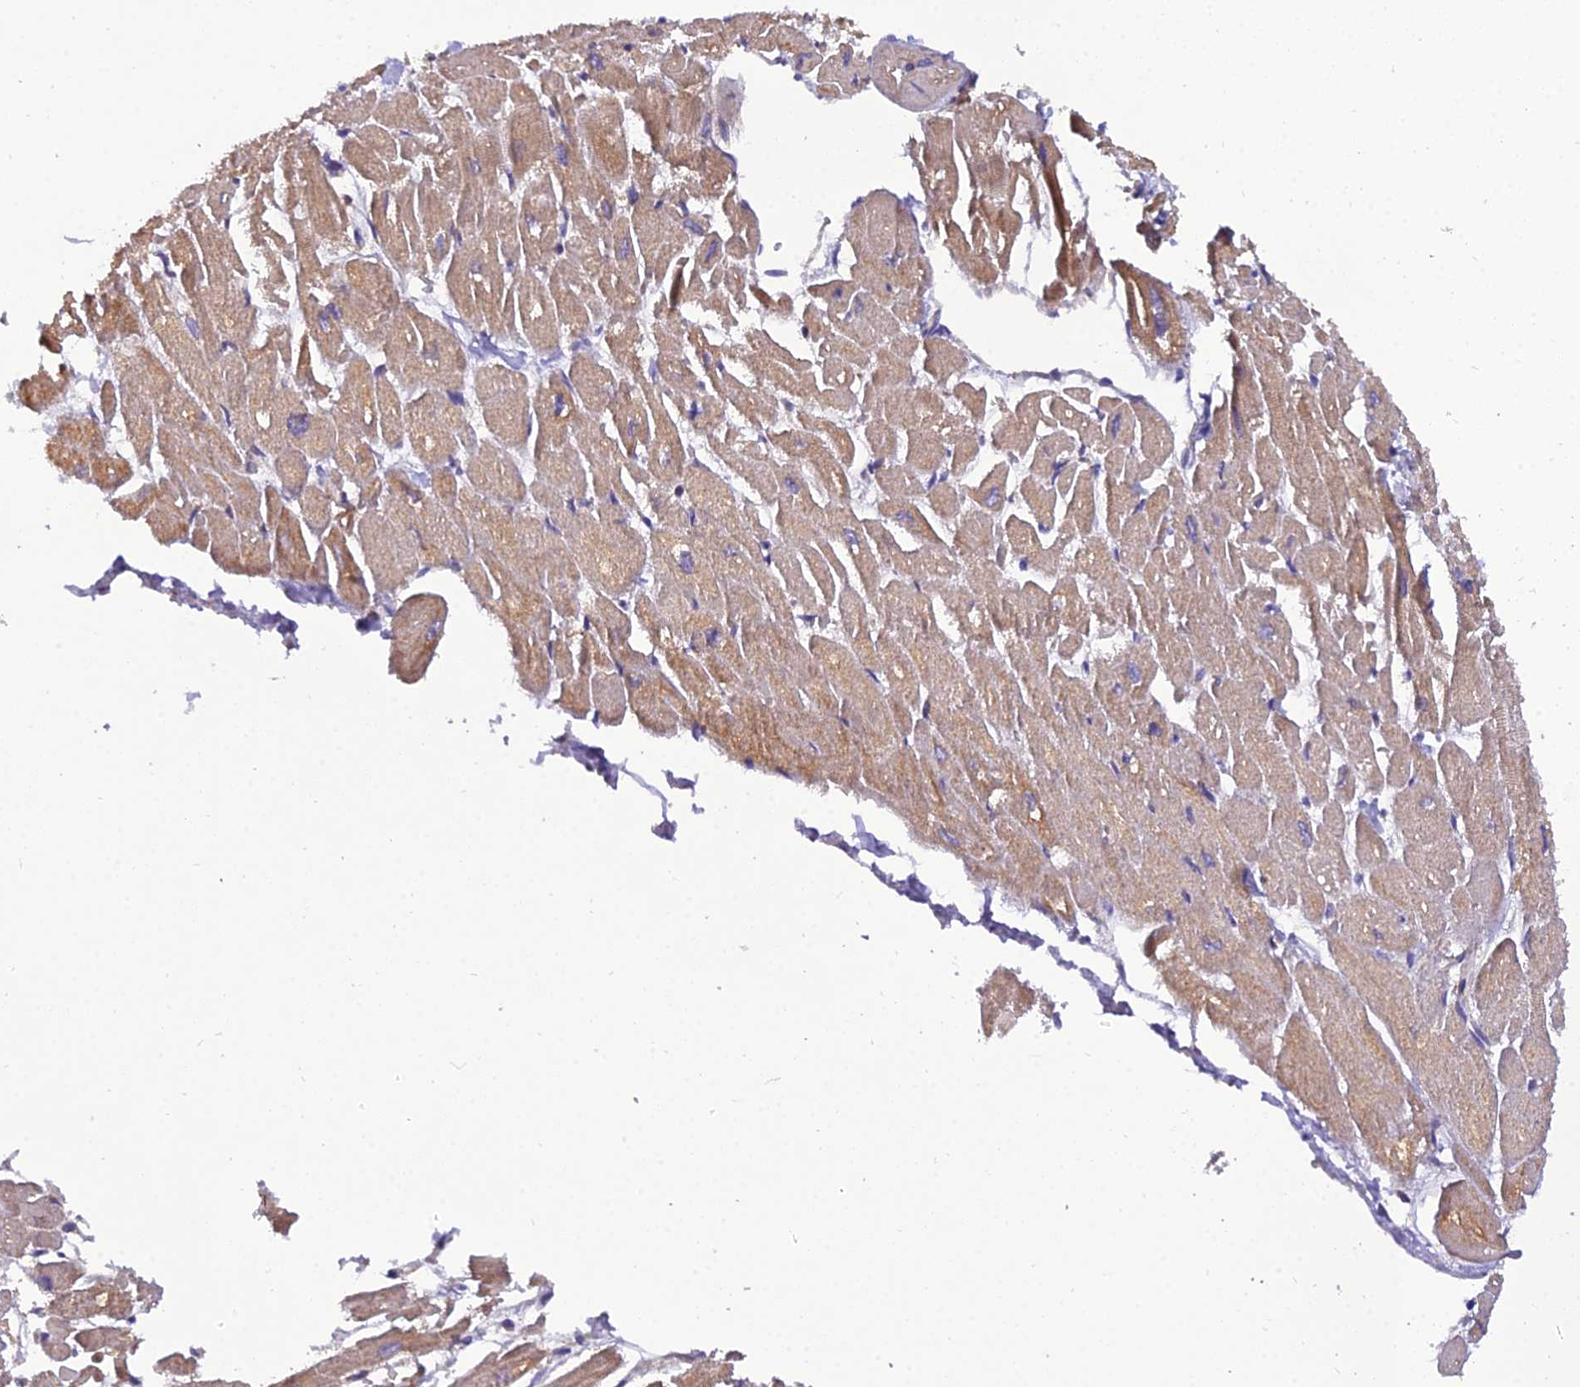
{"staining": {"intensity": "moderate", "quantity": "25%-75%", "location": "cytoplasmic/membranous"}, "tissue": "heart muscle", "cell_type": "Cardiomyocytes", "image_type": "normal", "snomed": [{"axis": "morphology", "description": "Normal tissue, NOS"}, {"axis": "topography", "description": "Heart"}], "caption": "Cardiomyocytes reveal medium levels of moderate cytoplasmic/membranous staining in about 25%-75% of cells in unremarkable heart muscle. (DAB (3,3'-diaminobenzidine) IHC with brightfield microscopy, high magnification).", "gene": "GPD1", "patient": {"sex": "male", "age": 54}}